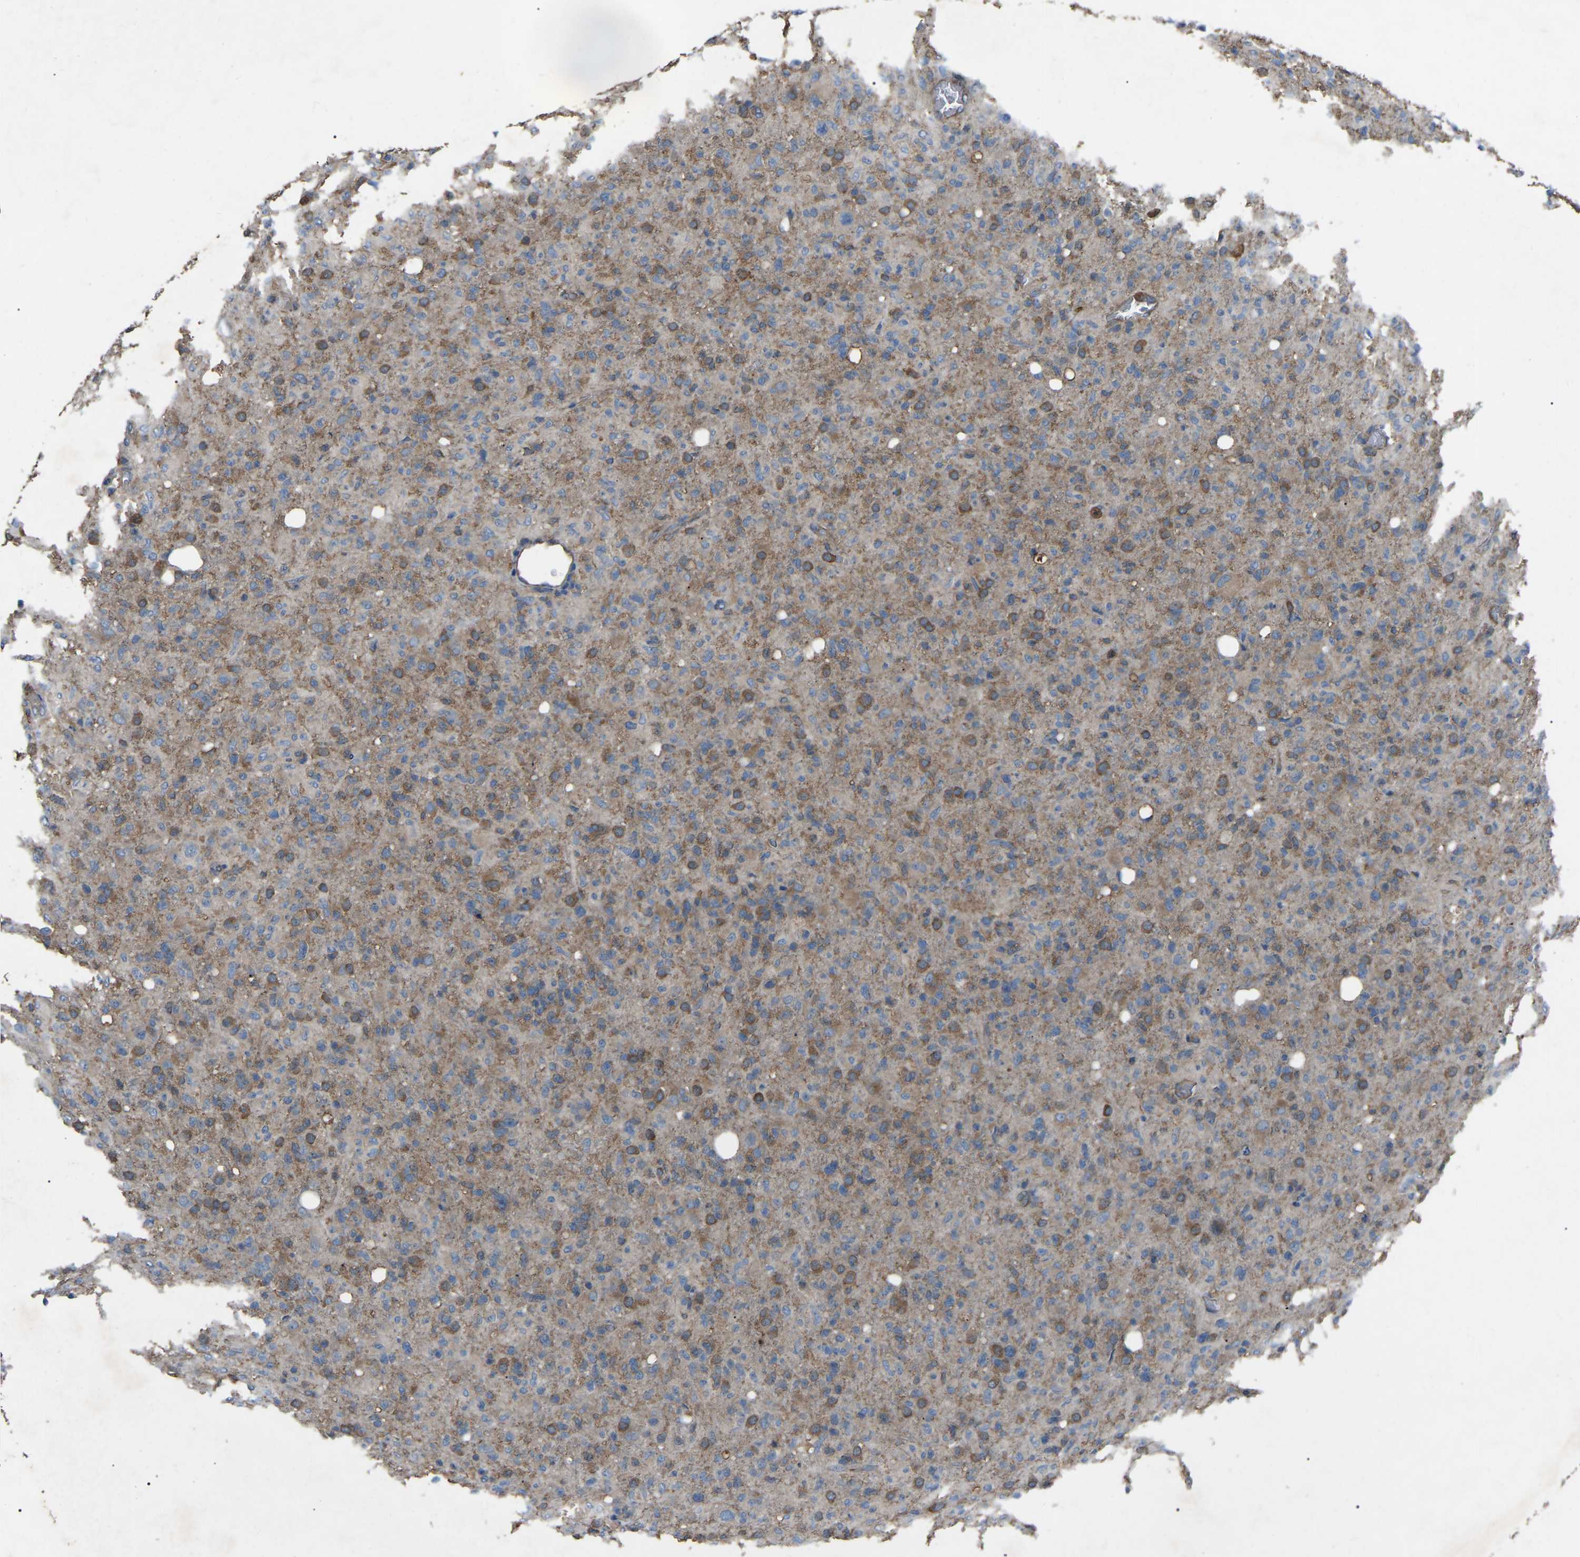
{"staining": {"intensity": "moderate", "quantity": ">75%", "location": "cytoplasmic/membranous"}, "tissue": "glioma", "cell_type": "Tumor cells", "image_type": "cancer", "snomed": [{"axis": "morphology", "description": "Glioma, malignant, High grade"}, {"axis": "topography", "description": "Brain"}], "caption": "Brown immunohistochemical staining in human glioma displays moderate cytoplasmic/membranous positivity in approximately >75% of tumor cells. Using DAB (brown) and hematoxylin (blue) stains, captured at high magnification using brightfield microscopy.", "gene": "AIMP1", "patient": {"sex": "female", "age": 57}}